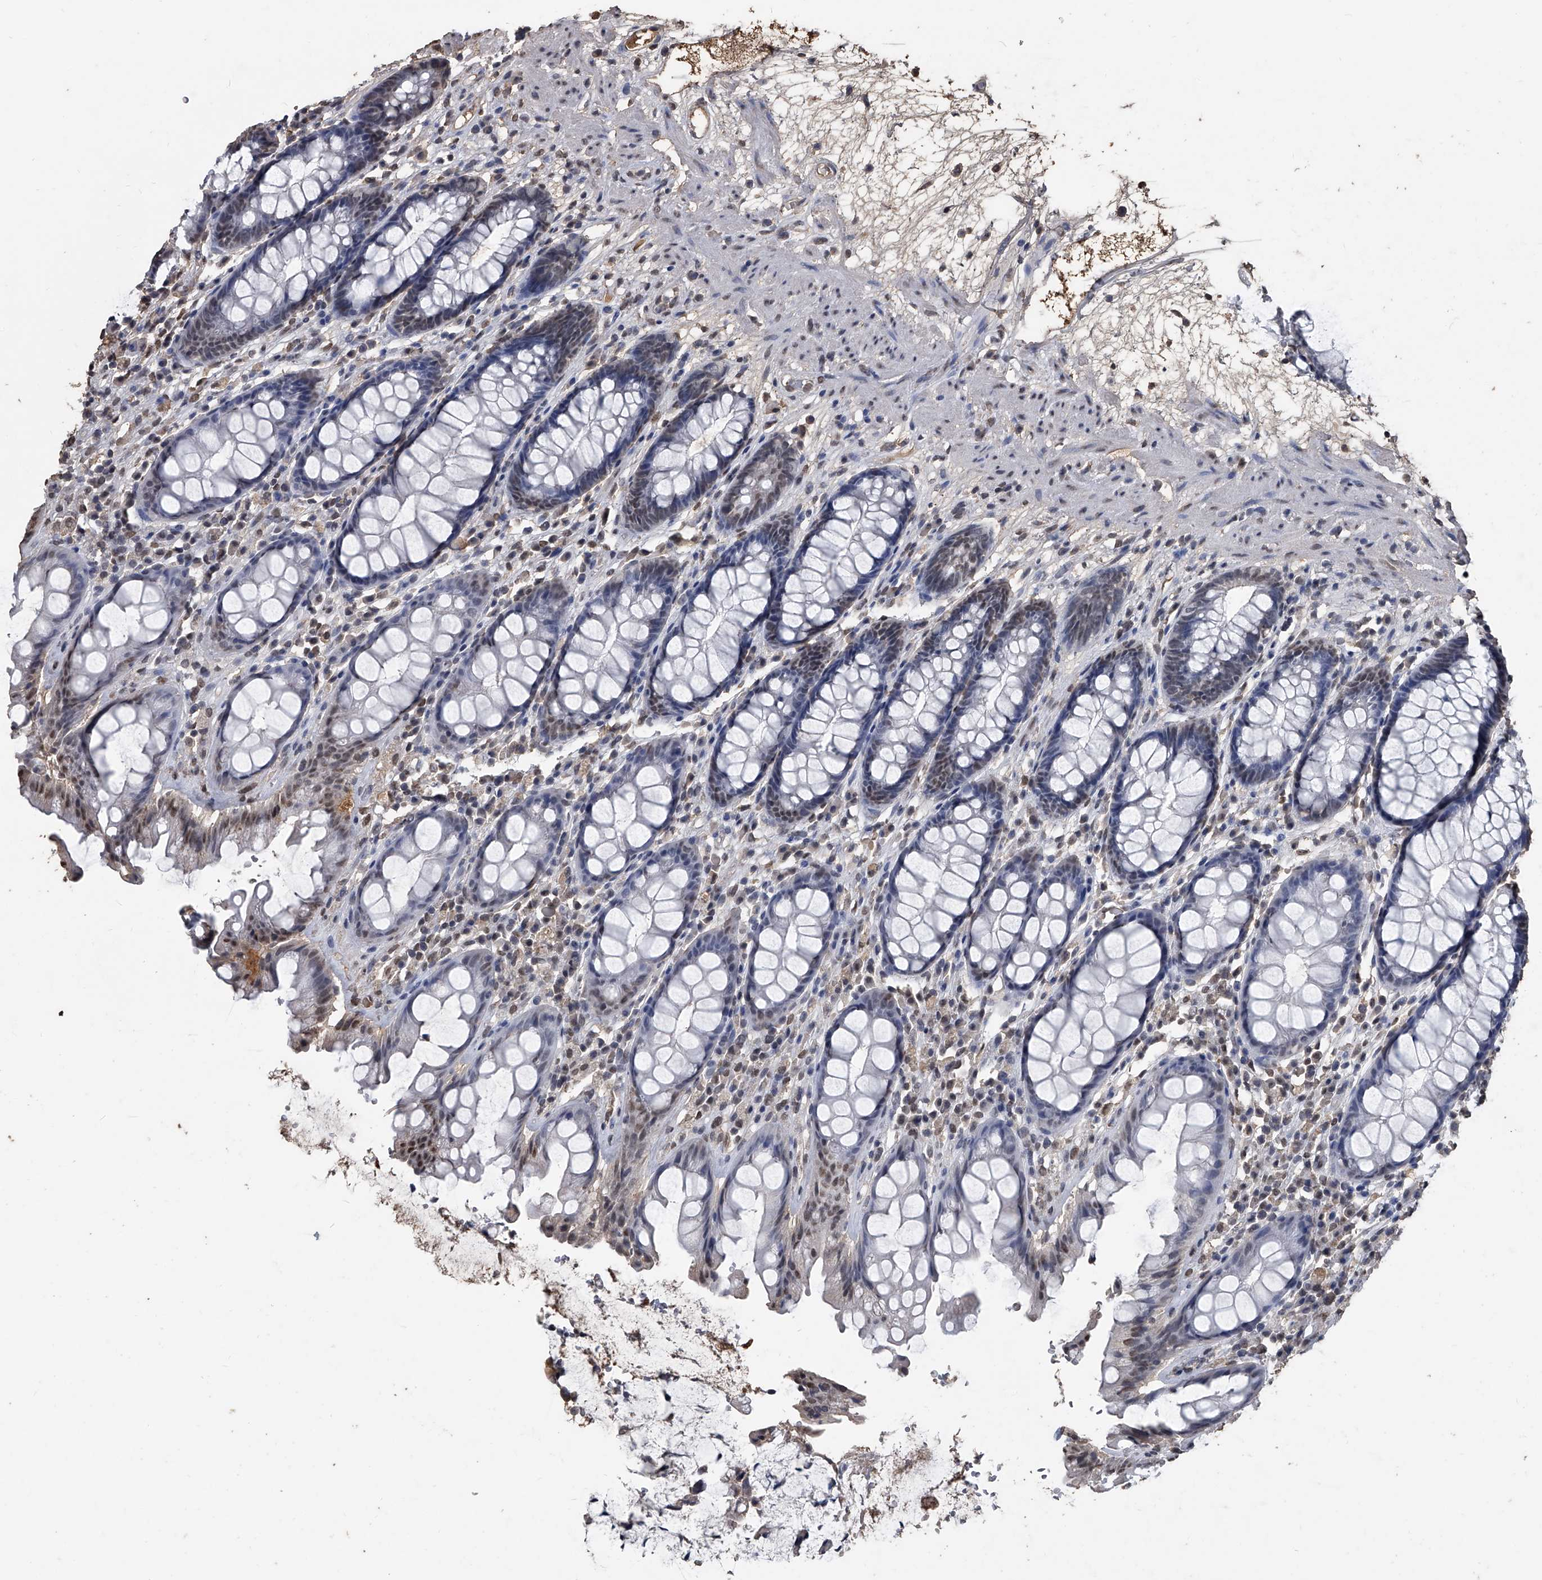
{"staining": {"intensity": "weak", "quantity": "25%-75%", "location": "nuclear"}, "tissue": "rectum", "cell_type": "Glandular cells", "image_type": "normal", "snomed": [{"axis": "morphology", "description": "Normal tissue, NOS"}, {"axis": "topography", "description": "Rectum"}], "caption": "A photomicrograph of rectum stained for a protein shows weak nuclear brown staining in glandular cells. The staining was performed using DAB (3,3'-diaminobenzidine) to visualize the protein expression in brown, while the nuclei were stained in blue with hematoxylin (Magnification: 20x).", "gene": "MATR3", "patient": {"sex": "male", "age": 64}}